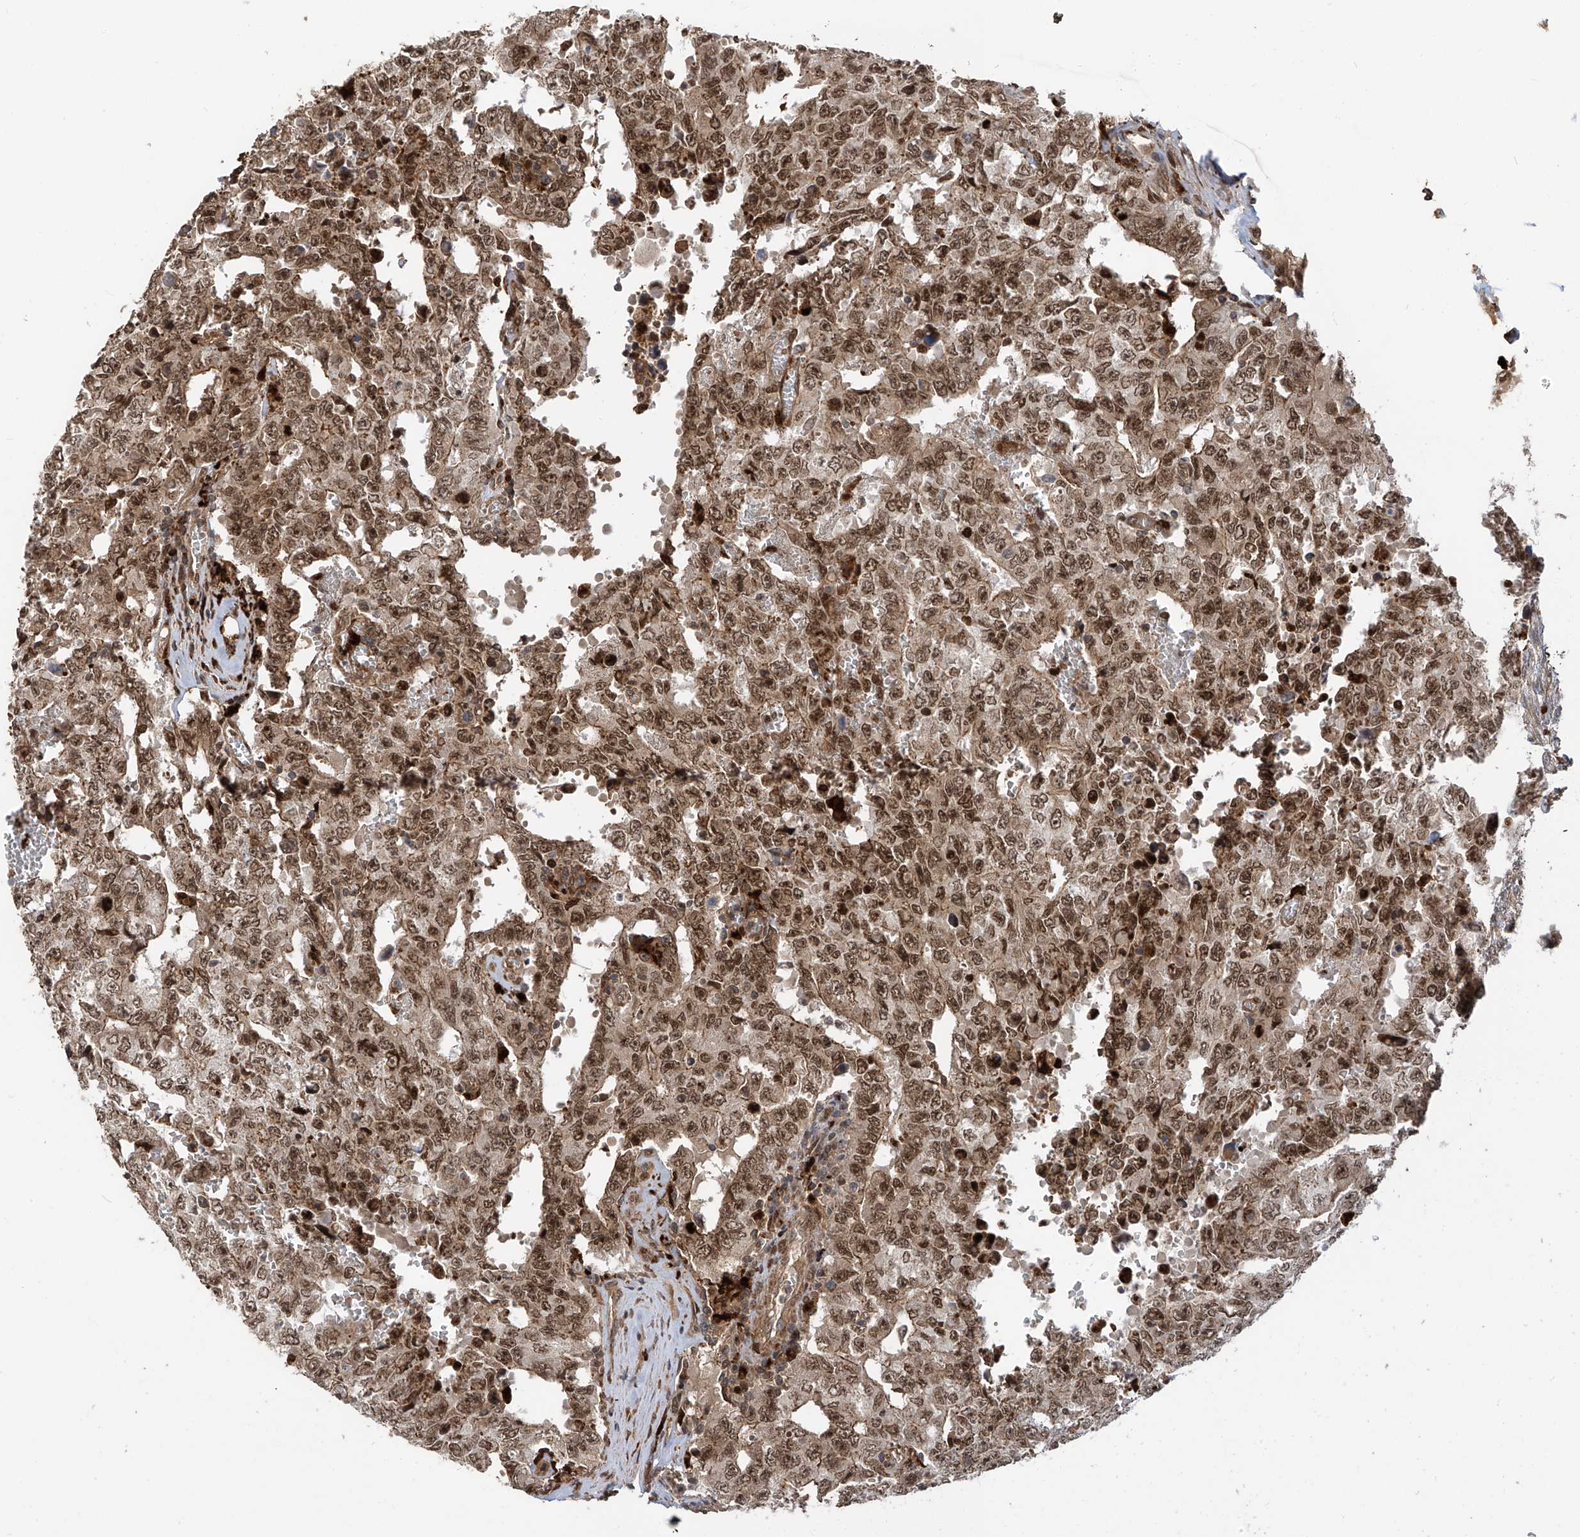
{"staining": {"intensity": "moderate", "quantity": ">75%", "location": "cytoplasmic/membranous,nuclear"}, "tissue": "testis cancer", "cell_type": "Tumor cells", "image_type": "cancer", "snomed": [{"axis": "morphology", "description": "Carcinoma, Embryonal, NOS"}, {"axis": "topography", "description": "Testis"}], "caption": "IHC (DAB (3,3'-diaminobenzidine)) staining of human testis cancer (embryonal carcinoma) shows moderate cytoplasmic/membranous and nuclear protein expression in approximately >75% of tumor cells. The staining was performed using DAB, with brown indicating positive protein expression. Nuclei are stained blue with hematoxylin.", "gene": "ATAD2B", "patient": {"sex": "male", "age": 26}}